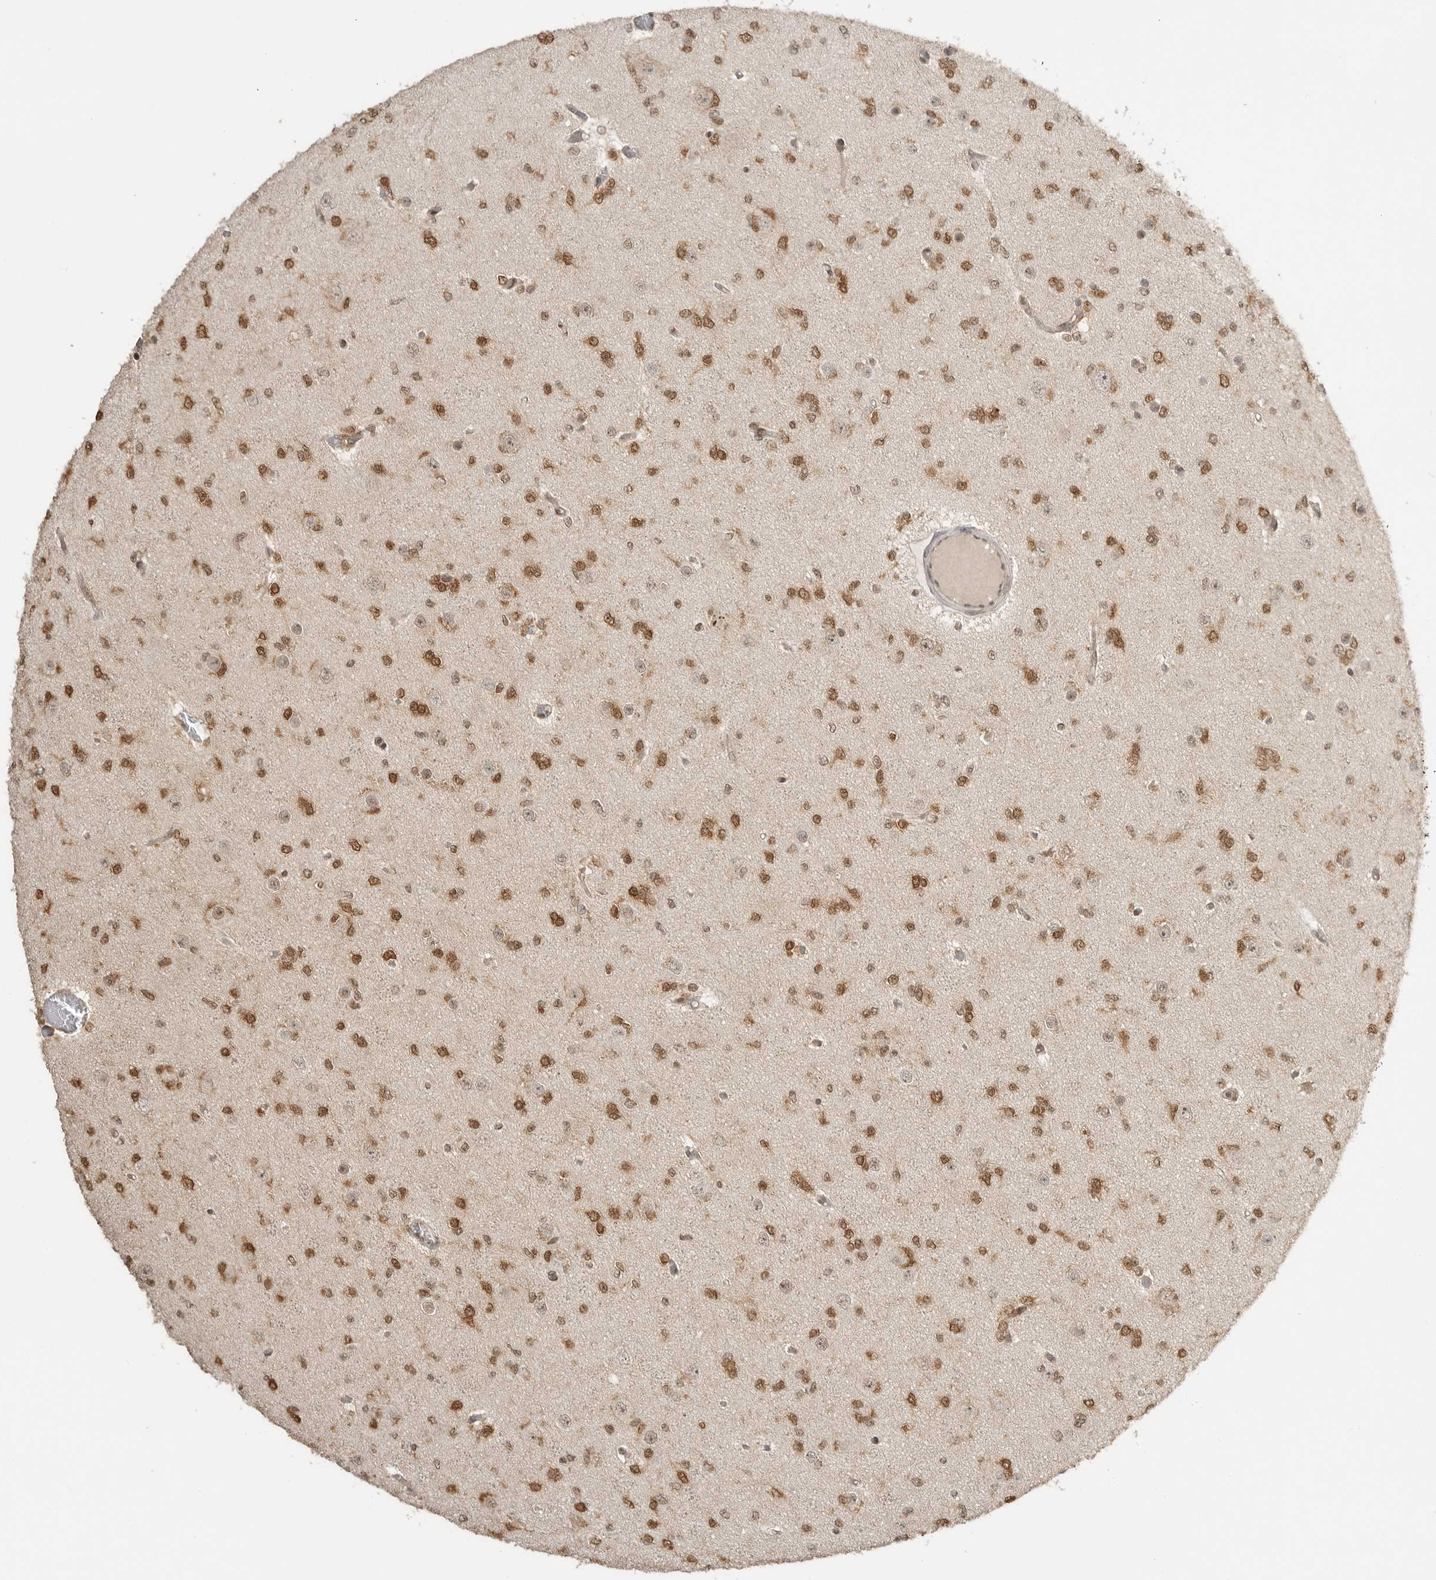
{"staining": {"intensity": "strong", "quantity": ">75%", "location": "cytoplasmic/membranous,nuclear"}, "tissue": "glioma", "cell_type": "Tumor cells", "image_type": "cancer", "snomed": [{"axis": "morphology", "description": "Glioma, malignant, Low grade"}, {"axis": "topography", "description": "Brain"}], "caption": "Malignant glioma (low-grade) stained with a brown dye exhibits strong cytoplasmic/membranous and nuclear positive expression in approximately >75% of tumor cells.", "gene": "ALKAL1", "patient": {"sex": "female", "age": 22}}